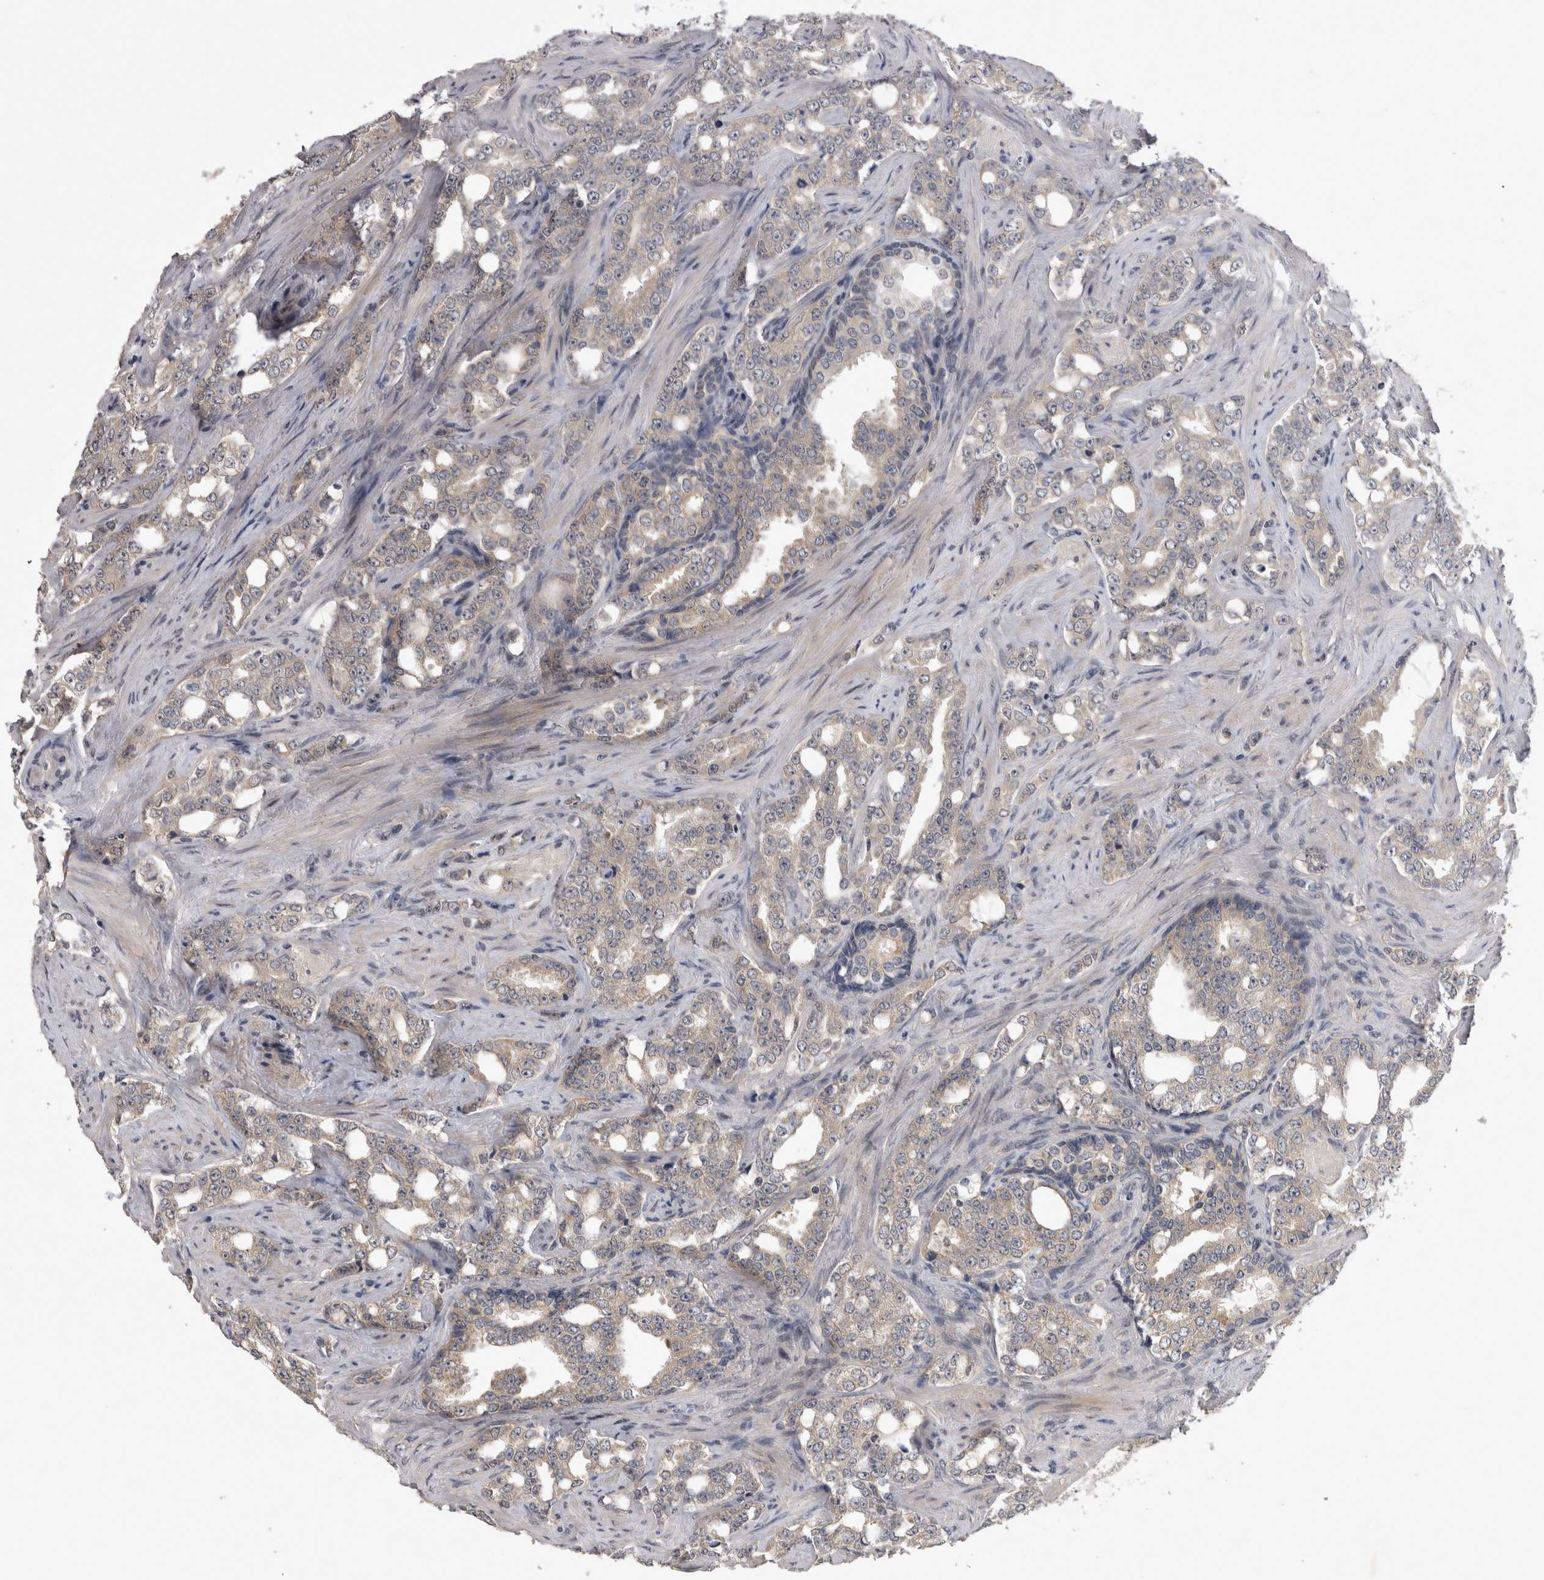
{"staining": {"intensity": "weak", "quantity": ">75%", "location": "cytoplasmic/membranous"}, "tissue": "prostate cancer", "cell_type": "Tumor cells", "image_type": "cancer", "snomed": [{"axis": "morphology", "description": "Adenocarcinoma, High grade"}, {"axis": "topography", "description": "Prostate"}], "caption": "DAB immunohistochemical staining of prostate cancer (adenocarcinoma (high-grade)) exhibits weak cytoplasmic/membranous protein staining in approximately >75% of tumor cells.", "gene": "ZNF114", "patient": {"sex": "male", "age": 64}}